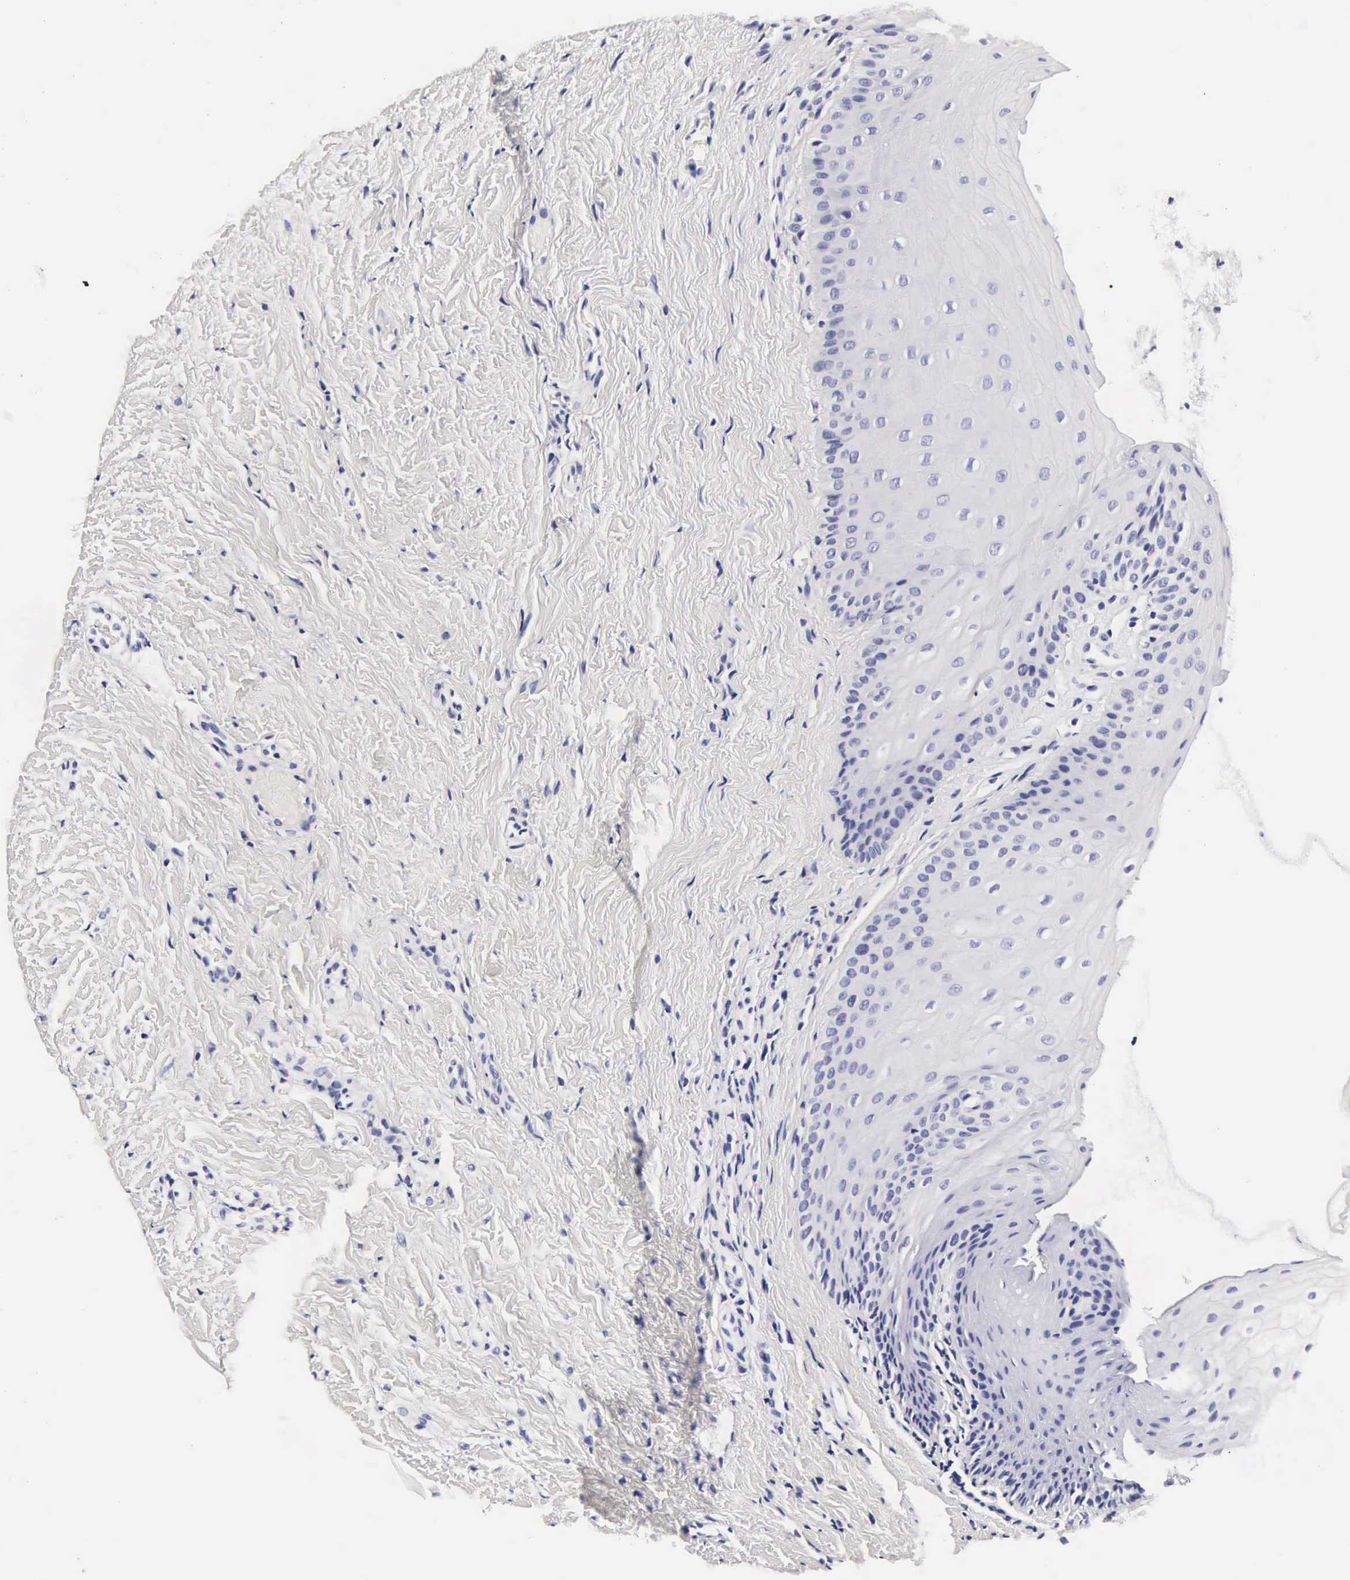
{"staining": {"intensity": "negative", "quantity": "none", "location": "none"}, "tissue": "oral mucosa", "cell_type": "Squamous epithelial cells", "image_type": "normal", "snomed": [{"axis": "morphology", "description": "Normal tissue, NOS"}, {"axis": "topography", "description": "Oral tissue"}], "caption": "Squamous epithelial cells show no significant expression in unremarkable oral mucosa. The staining is performed using DAB (3,3'-diaminobenzidine) brown chromogen with nuclei counter-stained in using hematoxylin.", "gene": "RNASE6", "patient": {"sex": "female", "age": 23}}